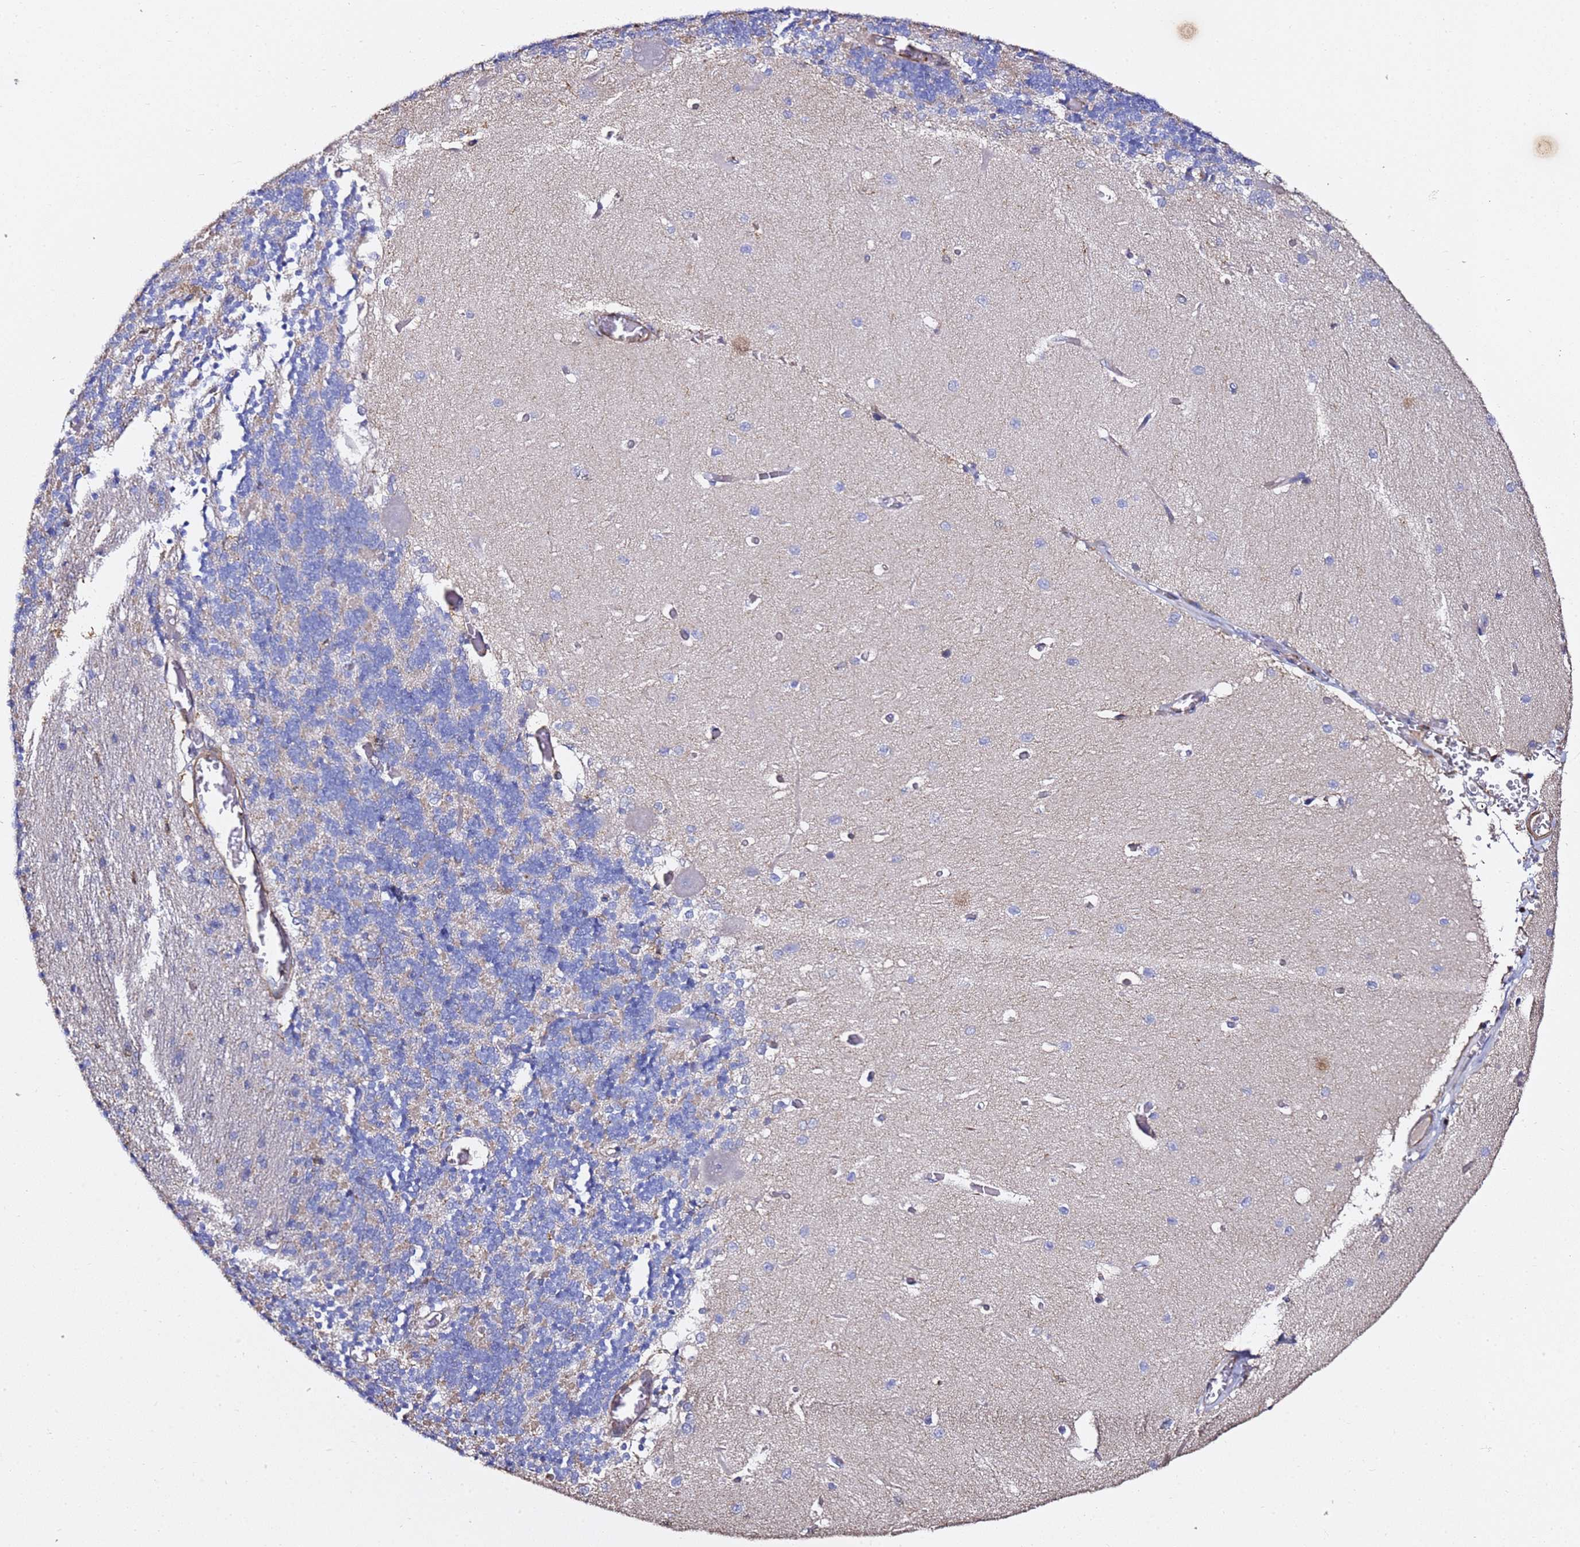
{"staining": {"intensity": "negative", "quantity": "none", "location": "none"}, "tissue": "cerebellum", "cell_type": "Cells in granular layer", "image_type": "normal", "snomed": [{"axis": "morphology", "description": "Normal tissue, NOS"}, {"axis": "topography", "description": "Cerebellum"}], "caption": "A high-resolution image shows IHC staining of benign cerebellum, which shows no significant positivity in cells in granular layer. (DAB IHC with hematoxylin counter stain).", "gene": "ZFP36L2", "patient": {"sex": "male", "age": 37}}